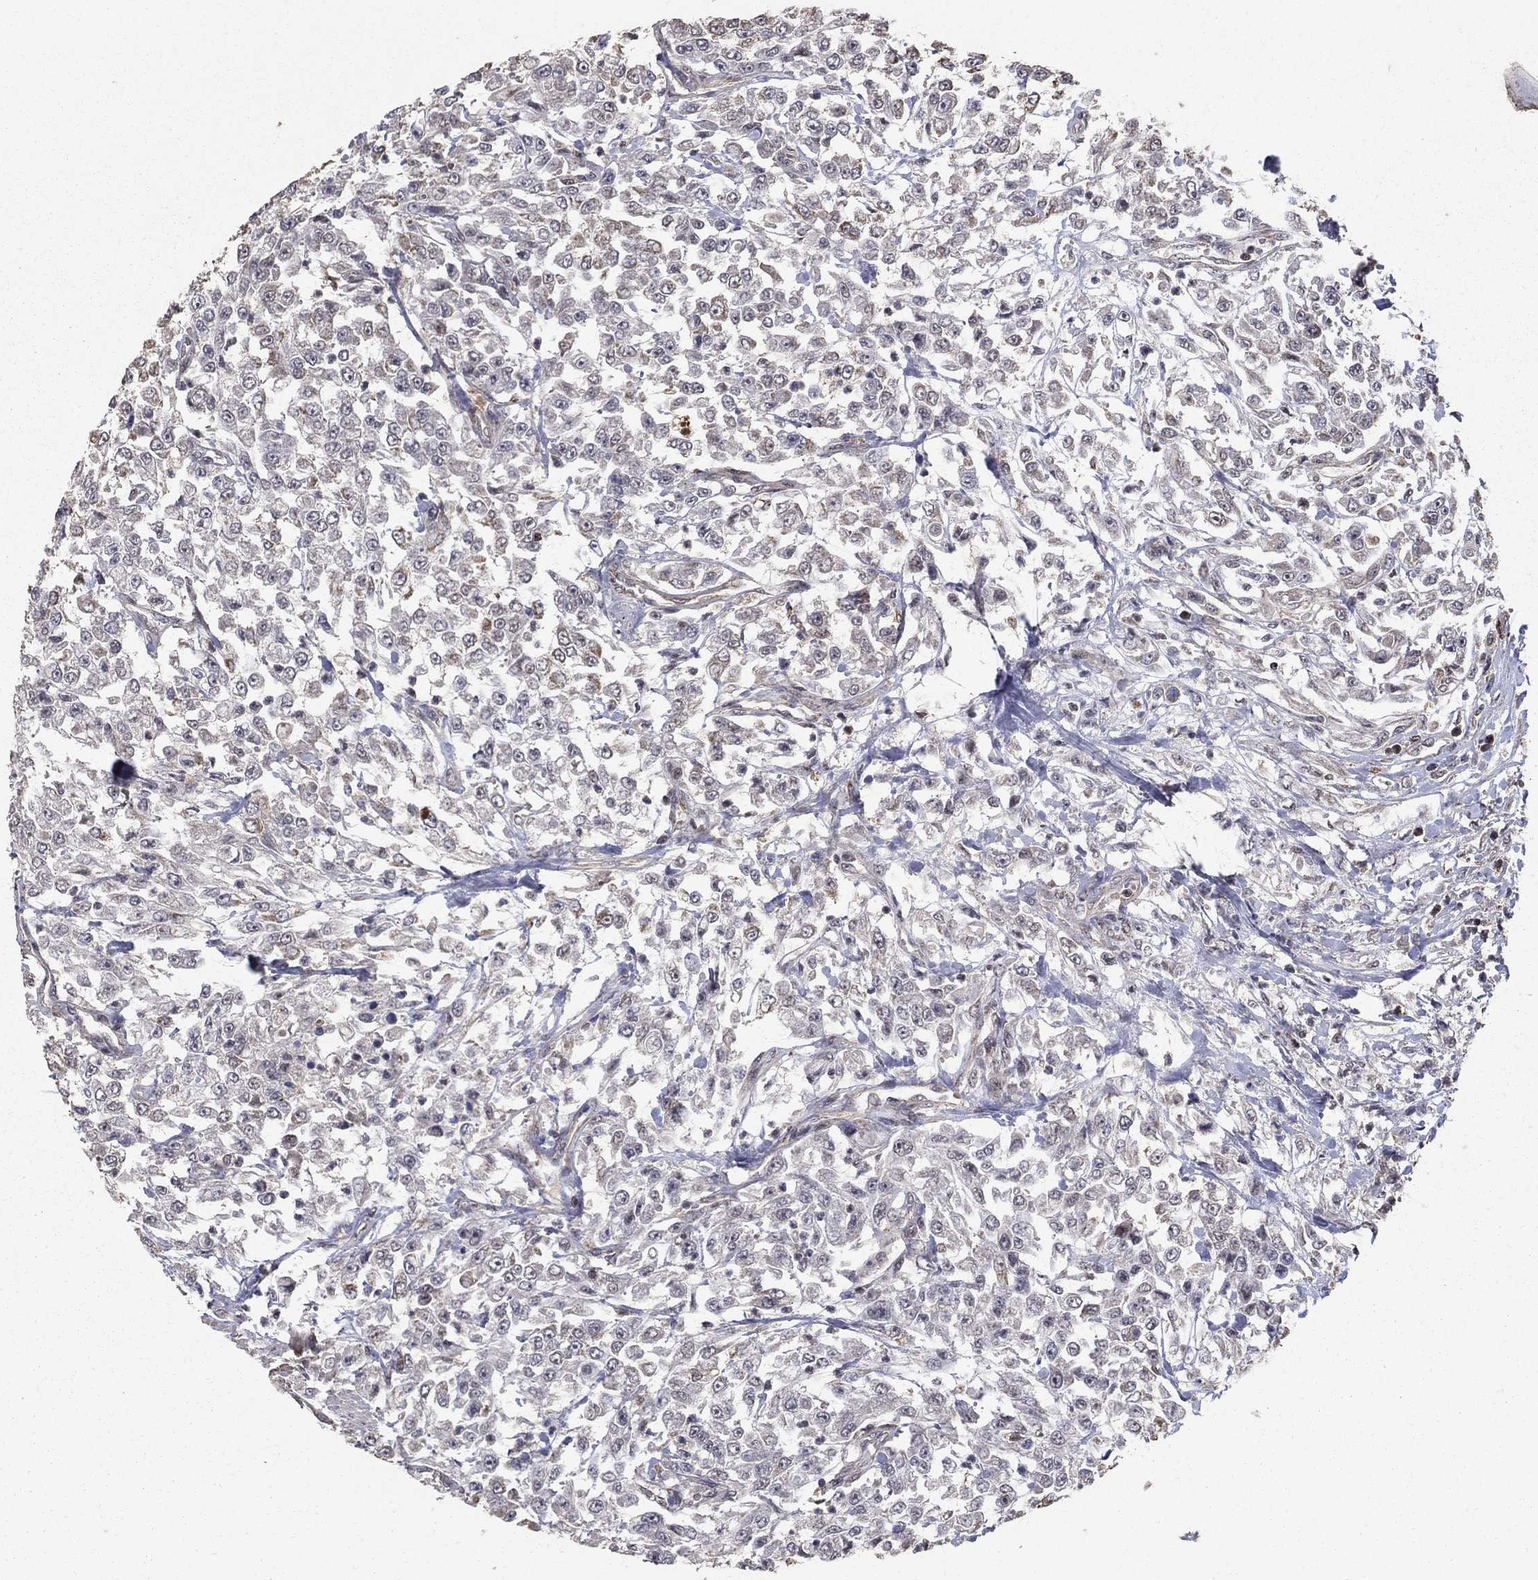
{"staining": {"intensity": "negative", "quantity": "none", "location": "none"}, "tissue": "urothelial cancer", "cell_type": "Tumor cells", "image_type": "cancer", "snomed": [{"axis": "morphology", "description": "Urothelial carcinoma, High grade"}, {"axis": "topography", "description": "Urinary bladder"}], "caption": "Immunohistochemical staining of urothelial carcinoma (high-grade) reveals no significant expression in tumor cells.", "gene": "ACOT13", "patient": {"sex": "male", "age": 46}}